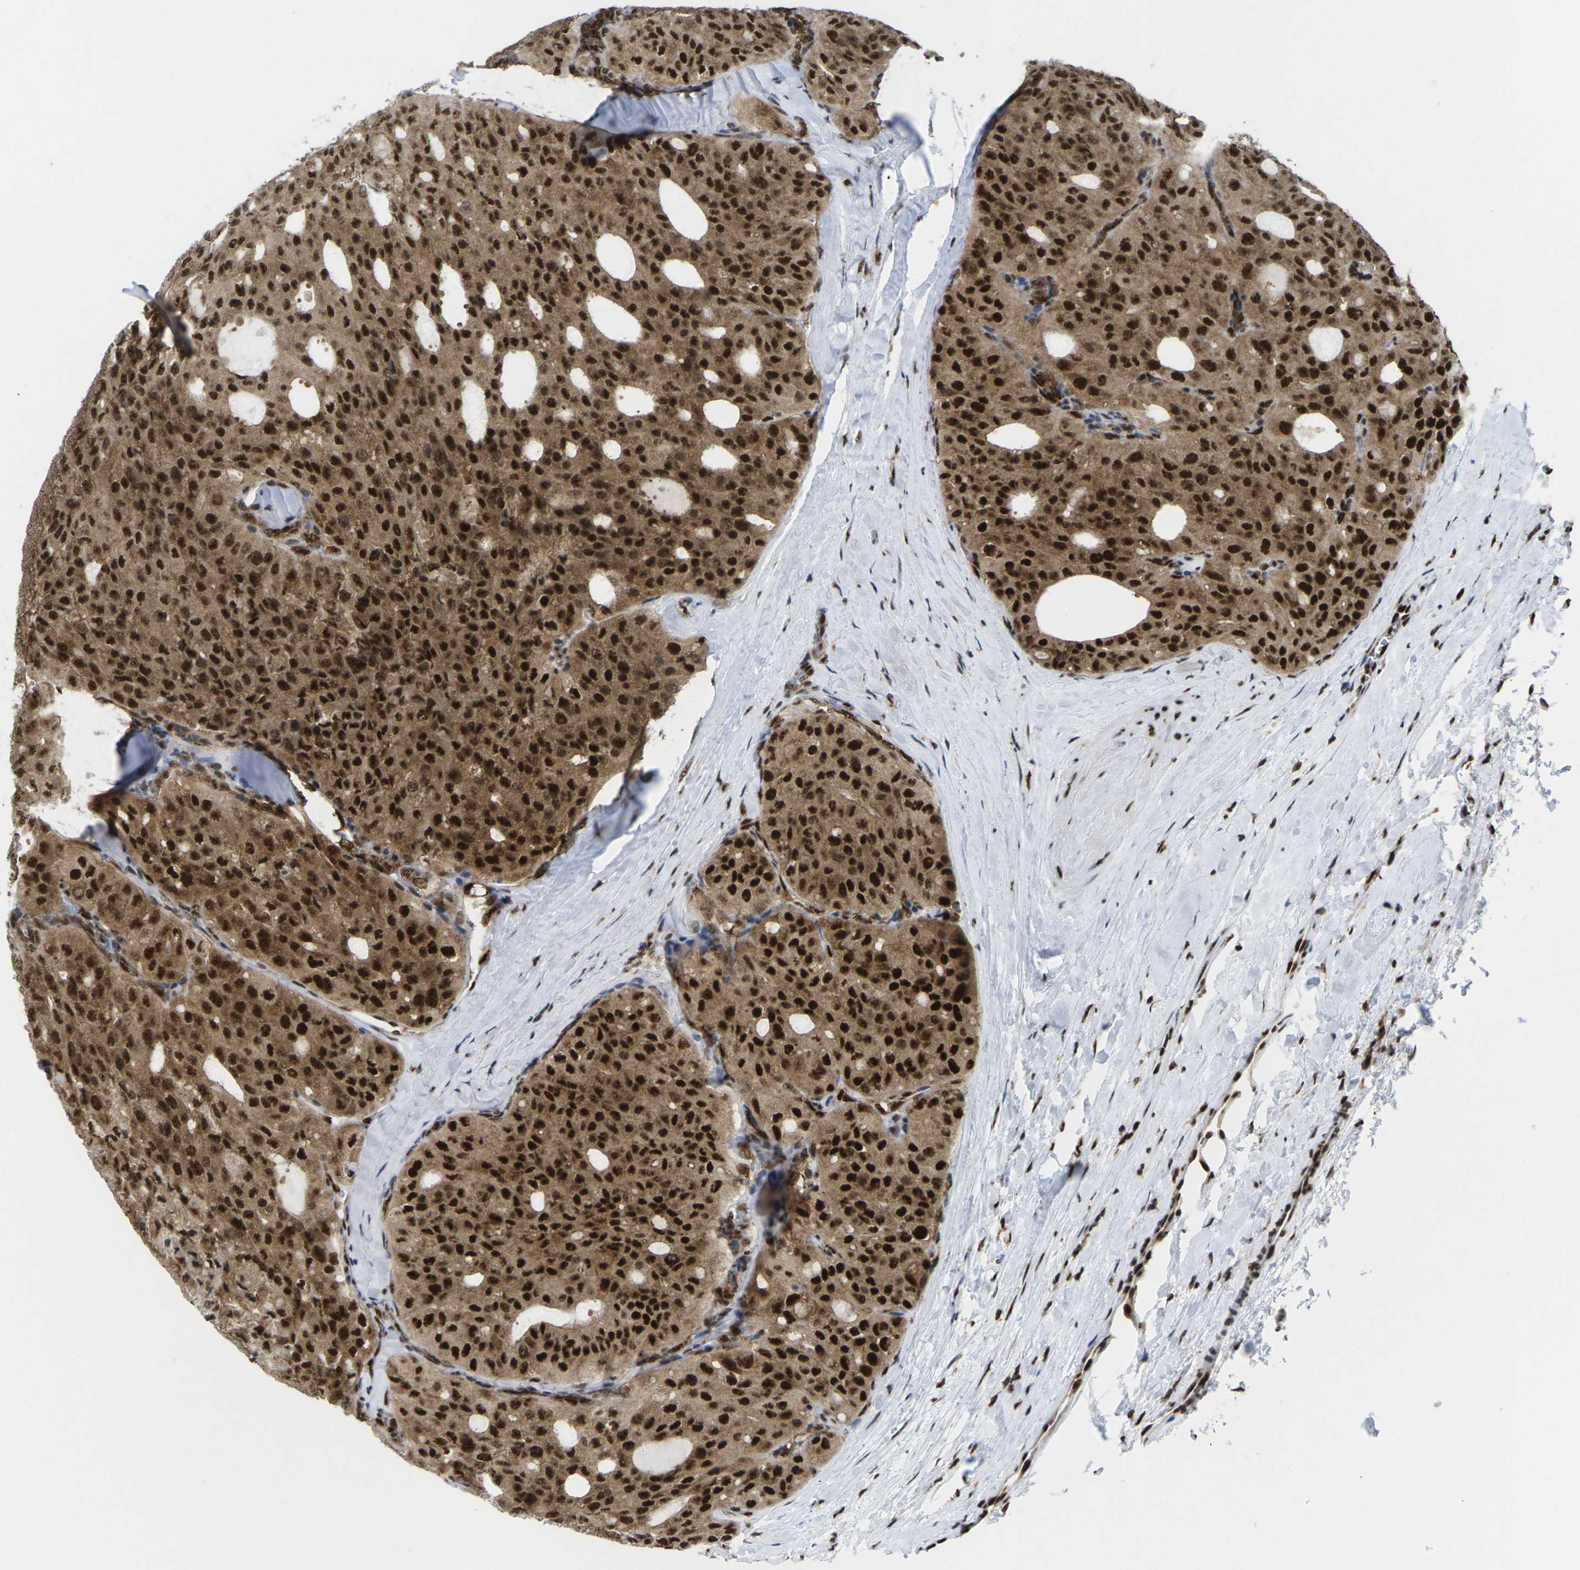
{"staining": {"intensity": "strong", "quantity": ">75%", "location": "cytoplasmic/membranous,nuclear"}, "tissue": "thyroid cancer", "cell_type": "Tumor cells", "image_type": "cancer", "snomed": [{"axis": "morphology", "description": "Papillary adenocarcinoma, NOS"}, {"axis": "topography", "description": "Thyroid gland"}], "caption": "Immunohistochemistry (IHC) micrograph of neoplastic tissue: papillary adenocarcinoma (thyroid) stained using IHC demonstrates high levels of strong protein expression localized specifically in the cytoplasmic/membranous and nuclear of tumor cells, appearing as a cytoplasmic/membranous and nuclear brown color.", "gene": "MAGOH", "patient": {"sex": "female", "age": 35}}